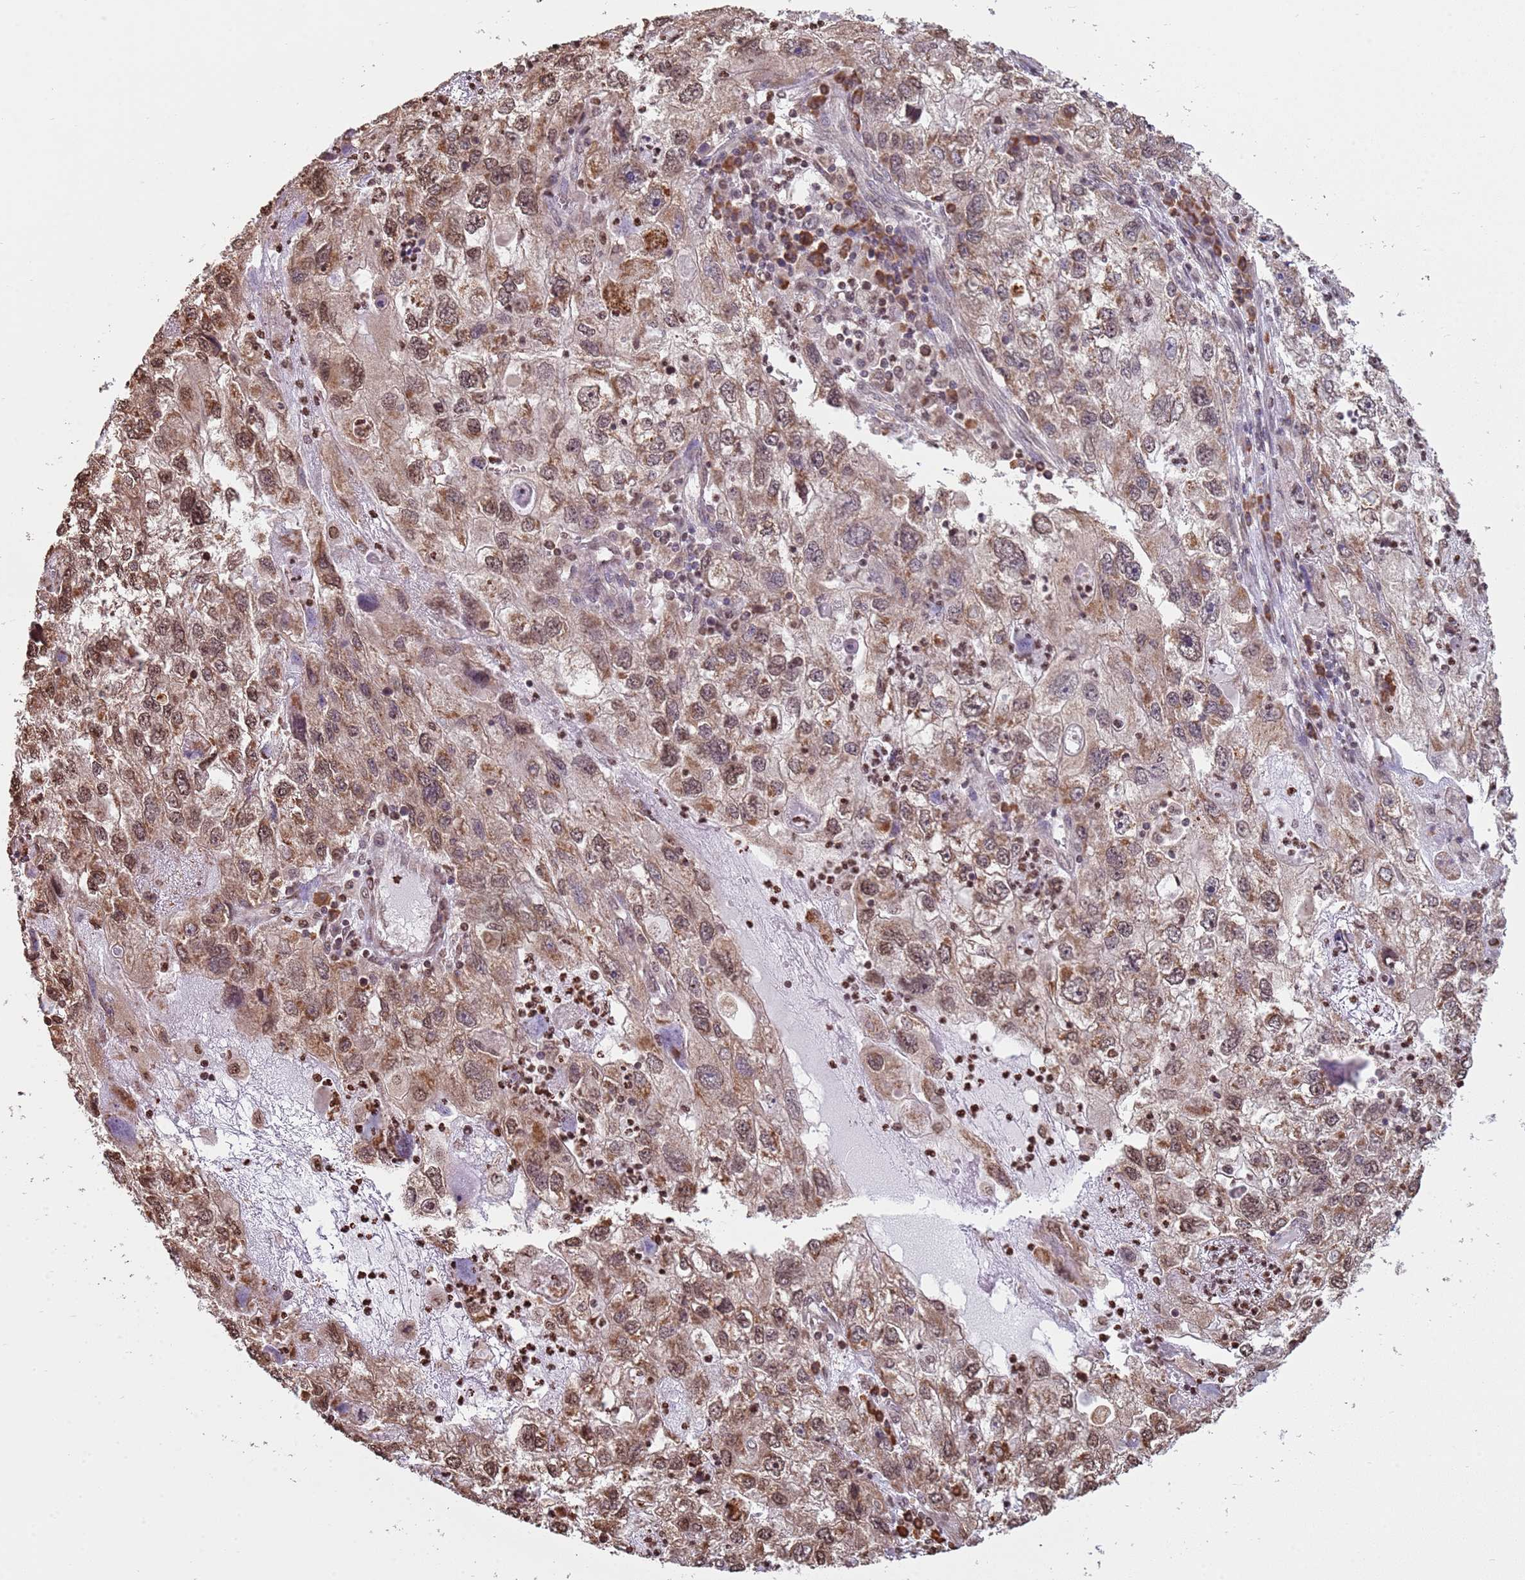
{"staining": {"intensity": "moderate", "quantity": ">75%", "location": "cytoplasmic/membranous,nuclear"}, "tissue": "endometrial cancer", "cell_type": "Tumor cells", "image_type": "cancer", "snomed": [{"axis": "morphology", "description": "Adenocarcinoma, NOS"}, {"axis": "topography", "description": "Endometrium"}], "caption": "High-power microscopy captured an IHC image of endometrial cancer, revealing moderate cytoplasmic/membranous and nuclear expression in approximately >75% of tumor cells.", "gene": "SCAF1", "patient": {"sex": "female", "age": 49}}